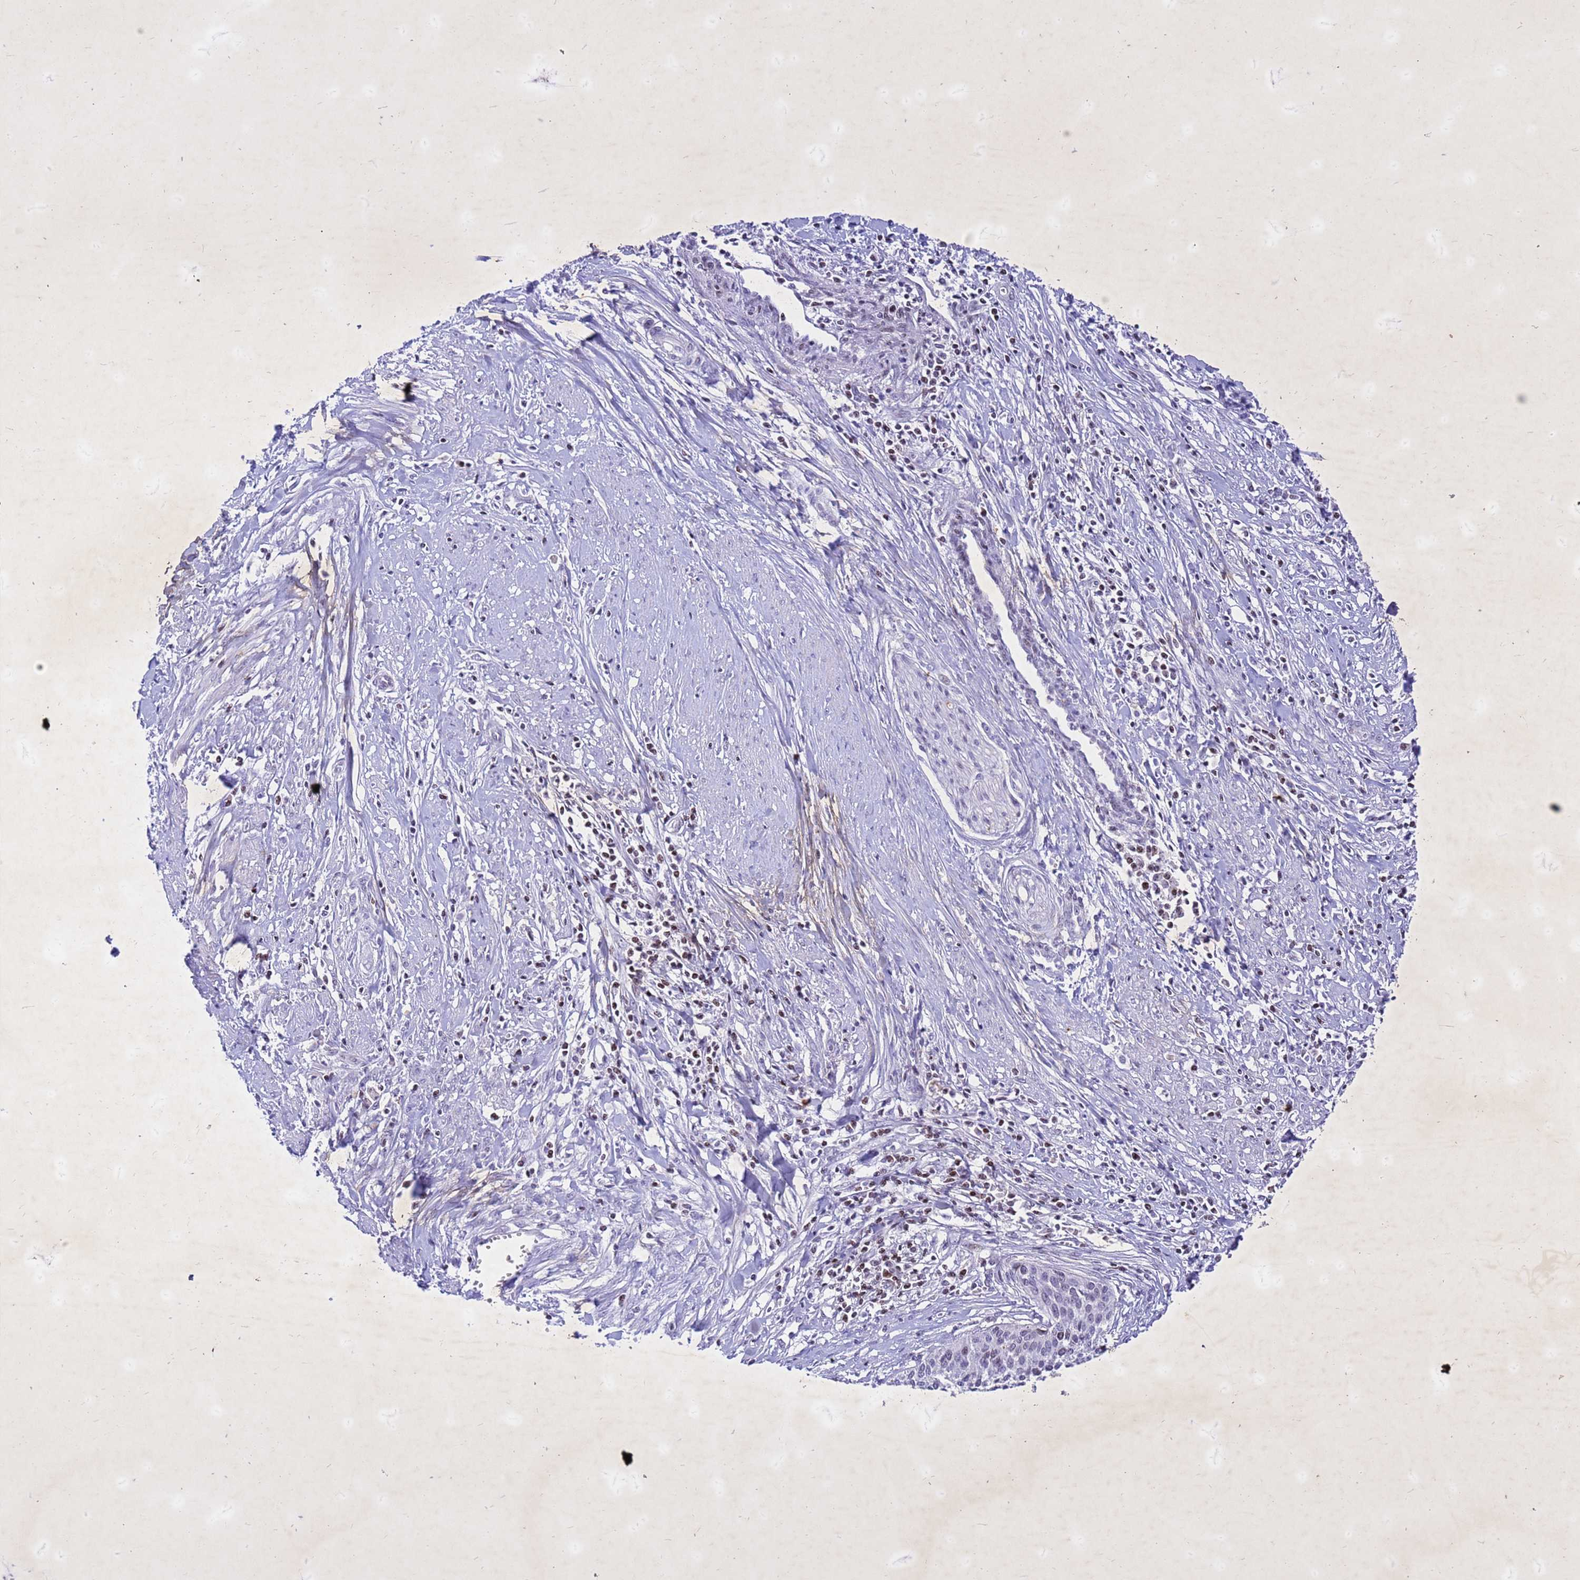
{"staining": {"intensity": "negative", "quantity": "none", "location": "none"}, "tissue": "cervical cancer", "cell_type": "Tumor cells", "image_type": "cancer", "snomed": [{"axis": "morphology", "description": "Squamous cell carcinoma, NOS"}, {"axis": "topography", "description": "Cervix"}], "caption": "Tumor cells show no significant expression in squamous cell carcinoma (cervical). (DAB (3,3'-diaminobenzidine) IHC visualized using brightfield microscopy, high magnification).", "gene": "COPS9", "patient": {"sex": "female", "age": 34}}